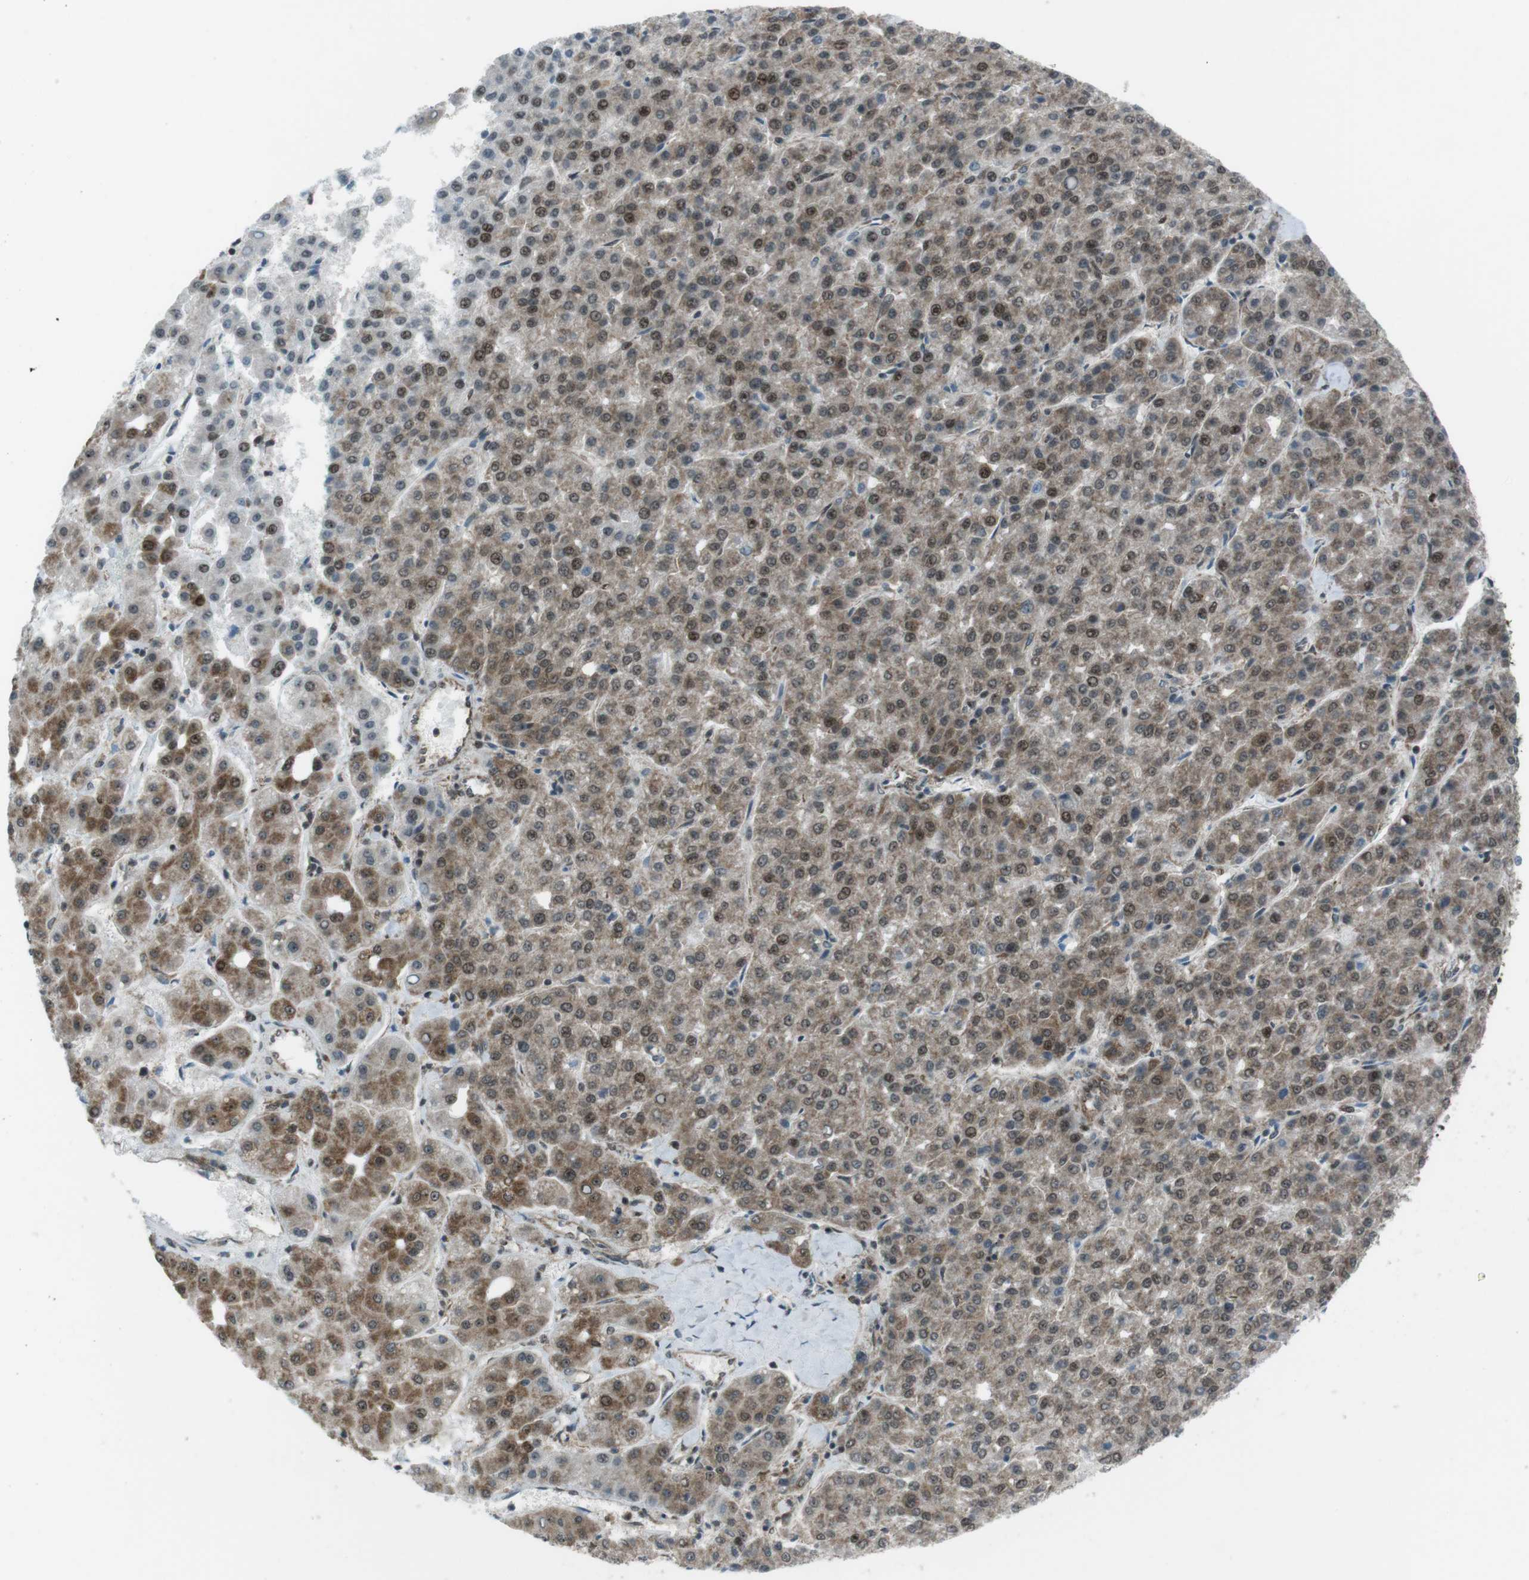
{"staining": {"intensity": "moderate", "quantity": ">75%", "location": "cytoplasmic/membranous"}, "tissue": "liver cancer", "cell_type": "Tumor cells", "image_type": "cancer", "snomed": [{"axis": "morphology", "description": "Carcinoma, Hepatocellular, NOS"}, {"axis": "topography", "description": "Liver"}], "caption": "This is a photomicrograph of immunohistochemistry staining of liver hepatocellular carcinoma, which shows moderate staining in the cytoplasmic/membranous of tumor cells.", "gene": "CSNK1D", "patient": {"sex": "male", "age": 65}}